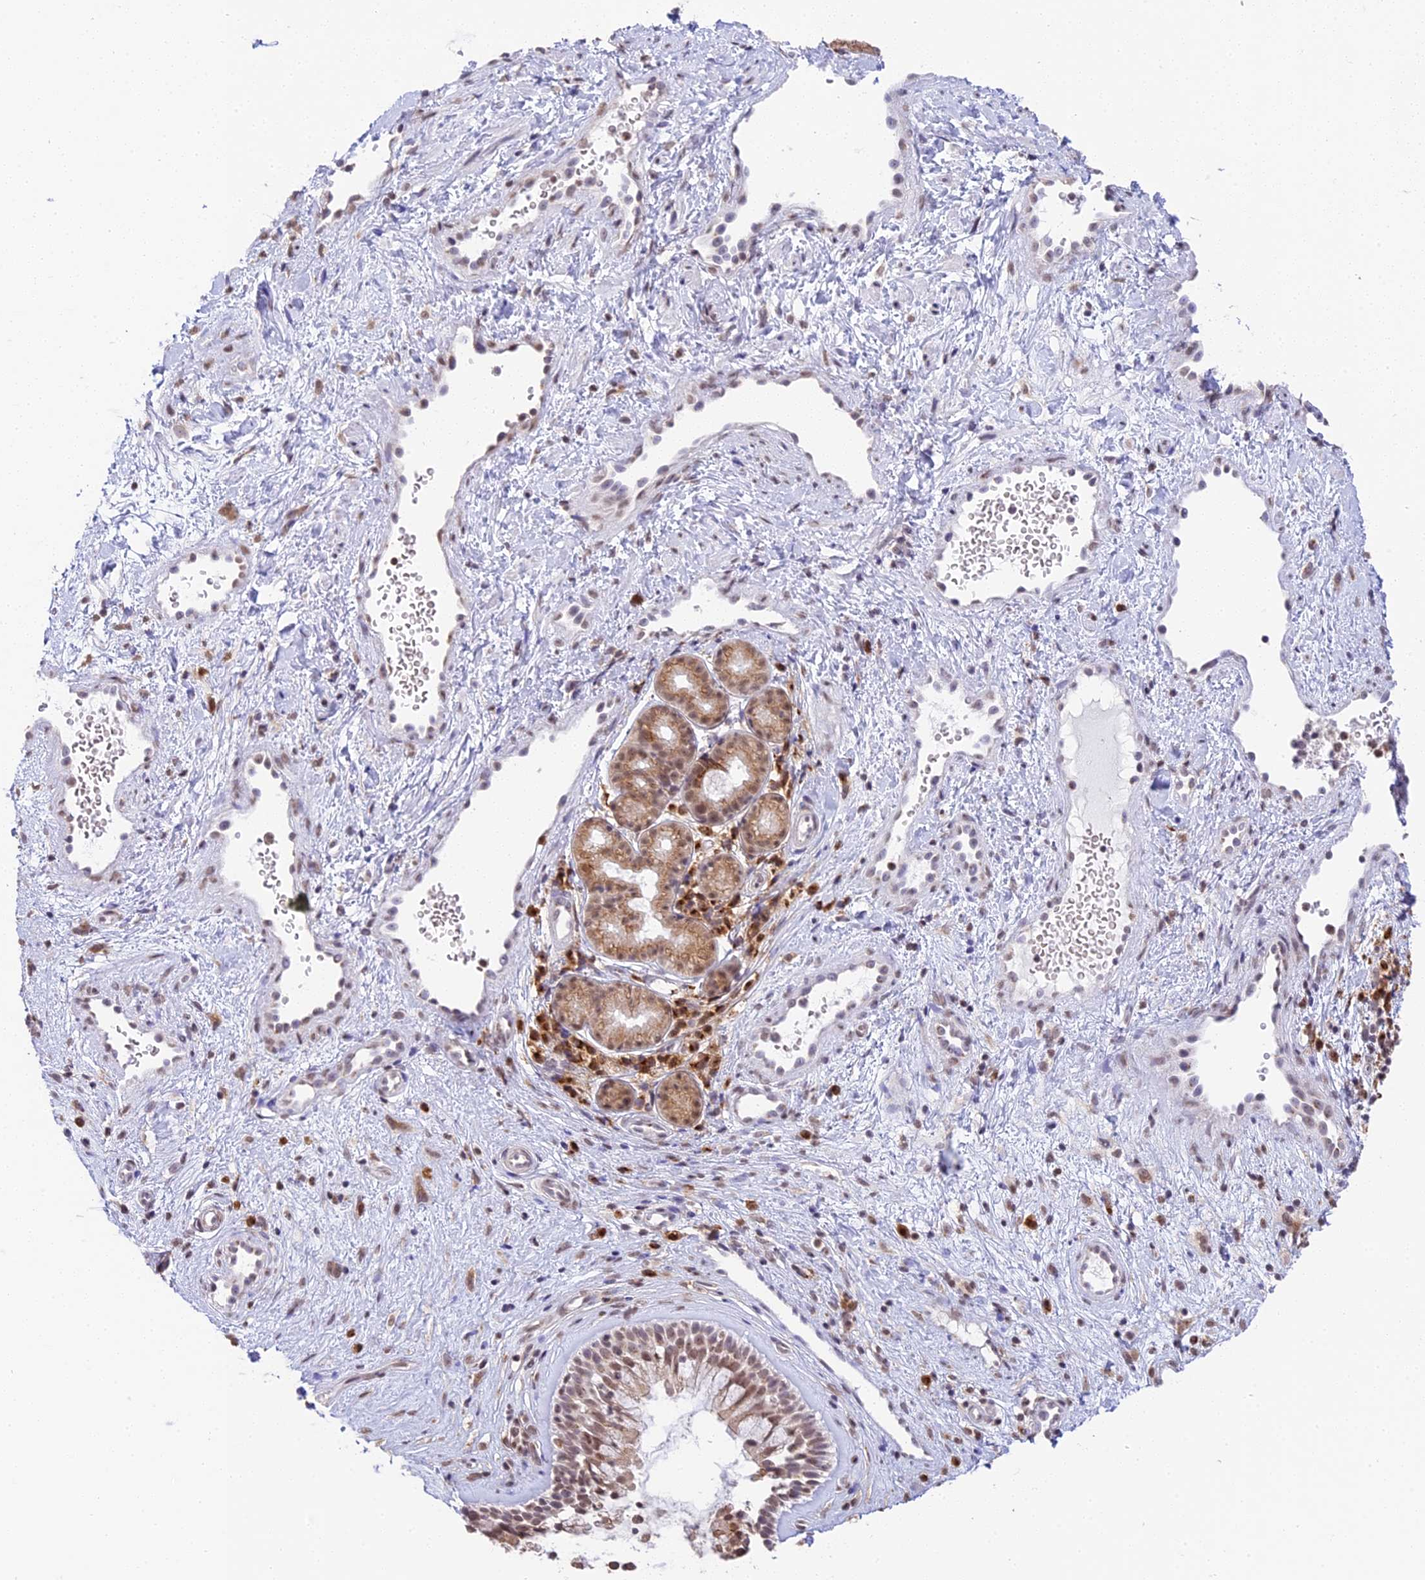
{"staining": {"intensity": "moderate", "quantity": ">75%", "location": "cytoplasmic/membranous,nuclear"}, "tissue": "nasopharynx", "cell_type": "Respiratory epithelial cells", "image_type": "normal", "snomed": [{"axis": "morphology", "description": "Normal tissue, NOS"}, {"axis": "topography", "description": "Nasopharynx"}], "caption": "IHC photomicrograph of benign nasopharynx: nasopharynx stained using immunohistochemistry shows medium levels of moderate protein expression localized specifically in the cytoplasmic/membranous,nuclear of respiratory epithelial cells, appearing as a cytoplasmic/membranous,nuclear brown color.", "gene": "HEATR5B", "patient": {"sex": "male", "age": 32}}